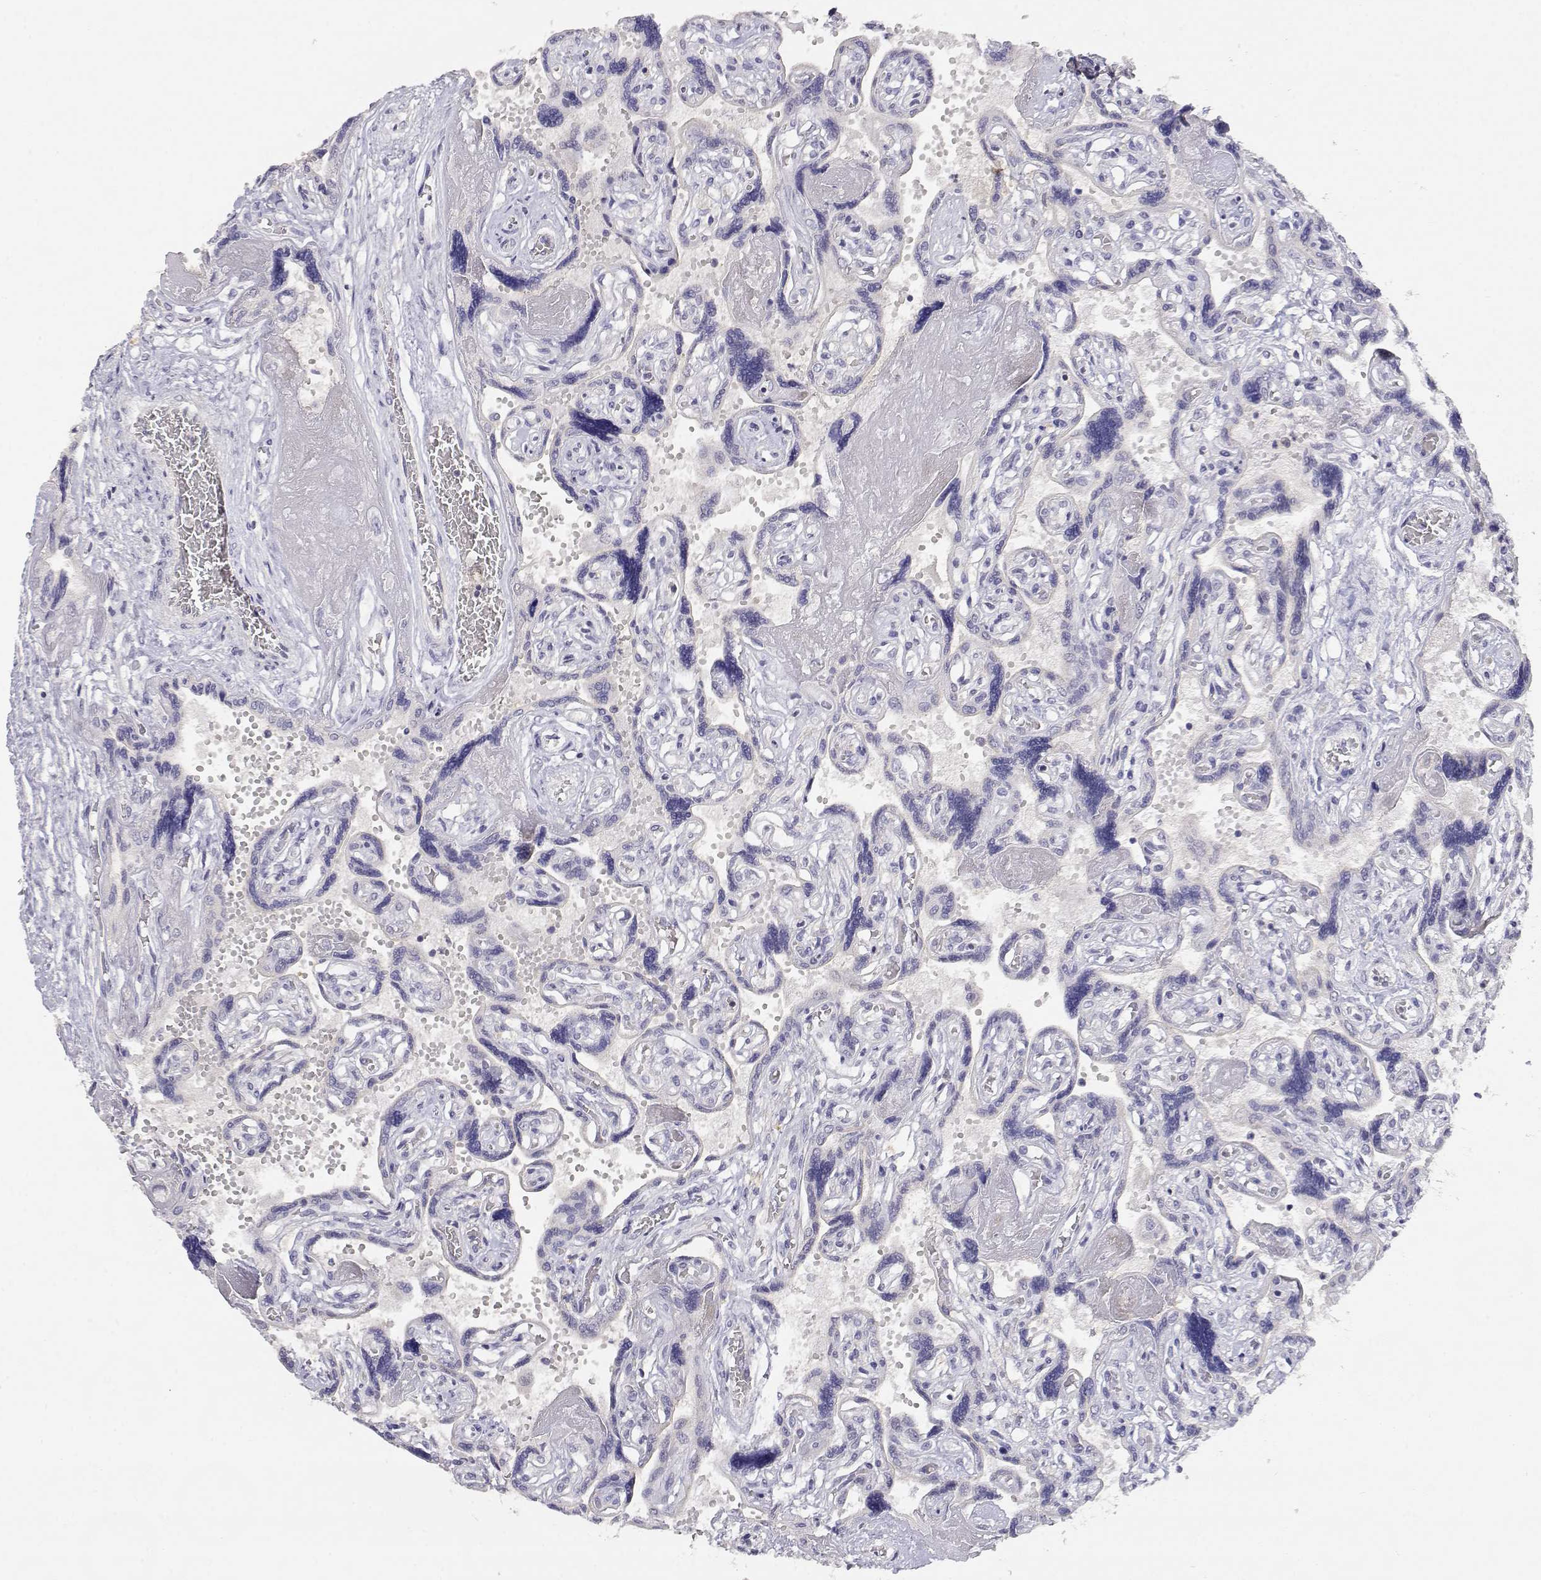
{"staining": {"intensity": "negative", "quantity": "none", "location": "none"}, "tissue": "placenta", "cell_type": "Decidual cells", "image_type": "normal", "snomed": [{"axis": "morphology", "description": "Normal tissue, NOS"}, {"axis": "topography", "description": "Placenta"}], "caption": "Immunohistochemistry (IHC) of normal human placenta demonstrates no expression in decidual cells. (DAB immunohistochemistry (IHC) with hematoxylin counter stain).", "gene": "ADA", "patient": {"sex": "female", "age": 32}}